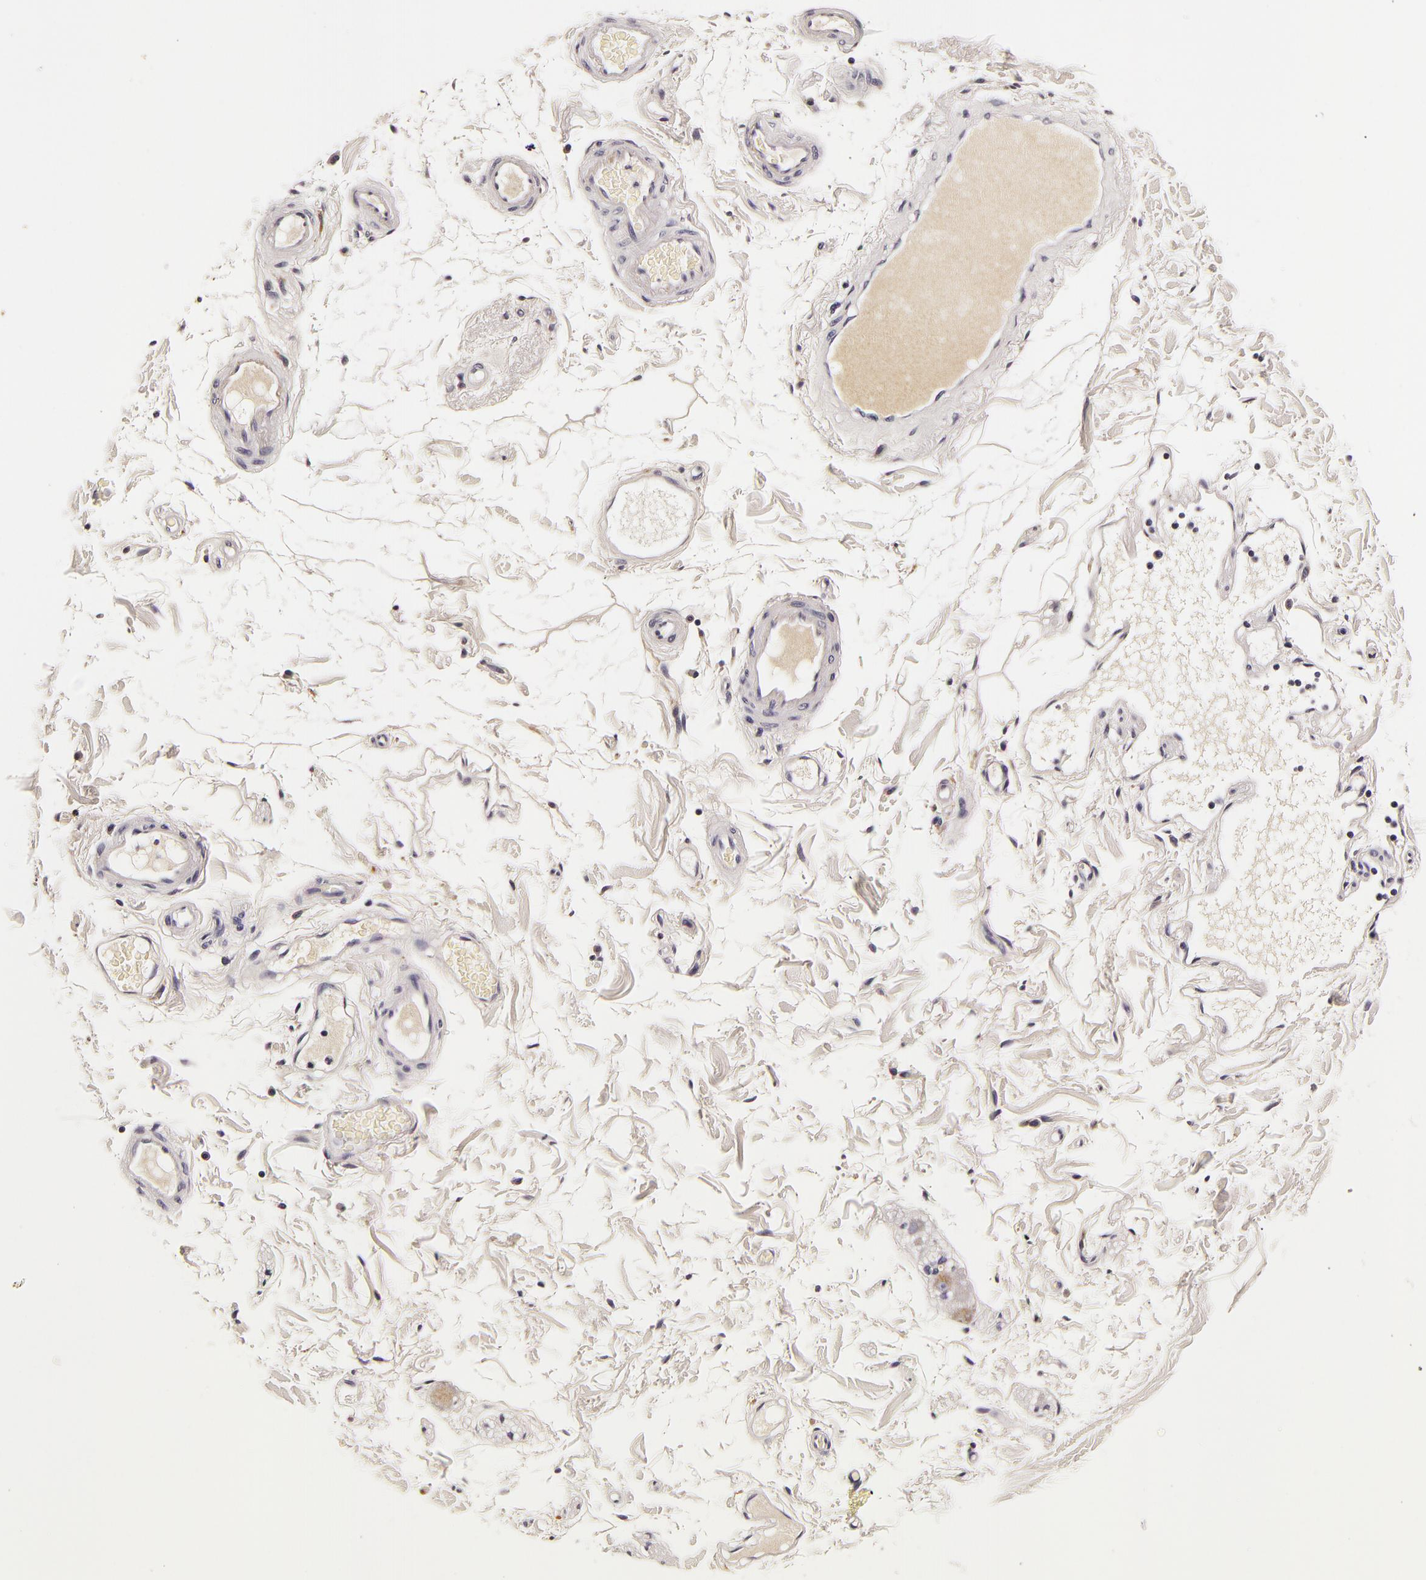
{"staining": {"intensity": "weak", "quantity": "<25%", "location": "cytoplasmic/membranous"}, "tissue": "adipose tissue", "cell_type": "Adipocytes", "image_type": "normal", "snomed": [{"axis": "morphology", "description": "Normal tissue, NOS"}, {"axis": "topography", "description": "Duodenum"}], "caption": "A high-resolution photomicrograph shows IHC staining of benign adipose tissue, which shows no significant expression in adipocytes. (DAB (3,3'-diaminobenzidine) immunohistochemistry (IHC) visualized using brightfield microscopy, high magnification).", "gene": "LGALS3BP", "patient": {"sex": "male", "age": 63}}